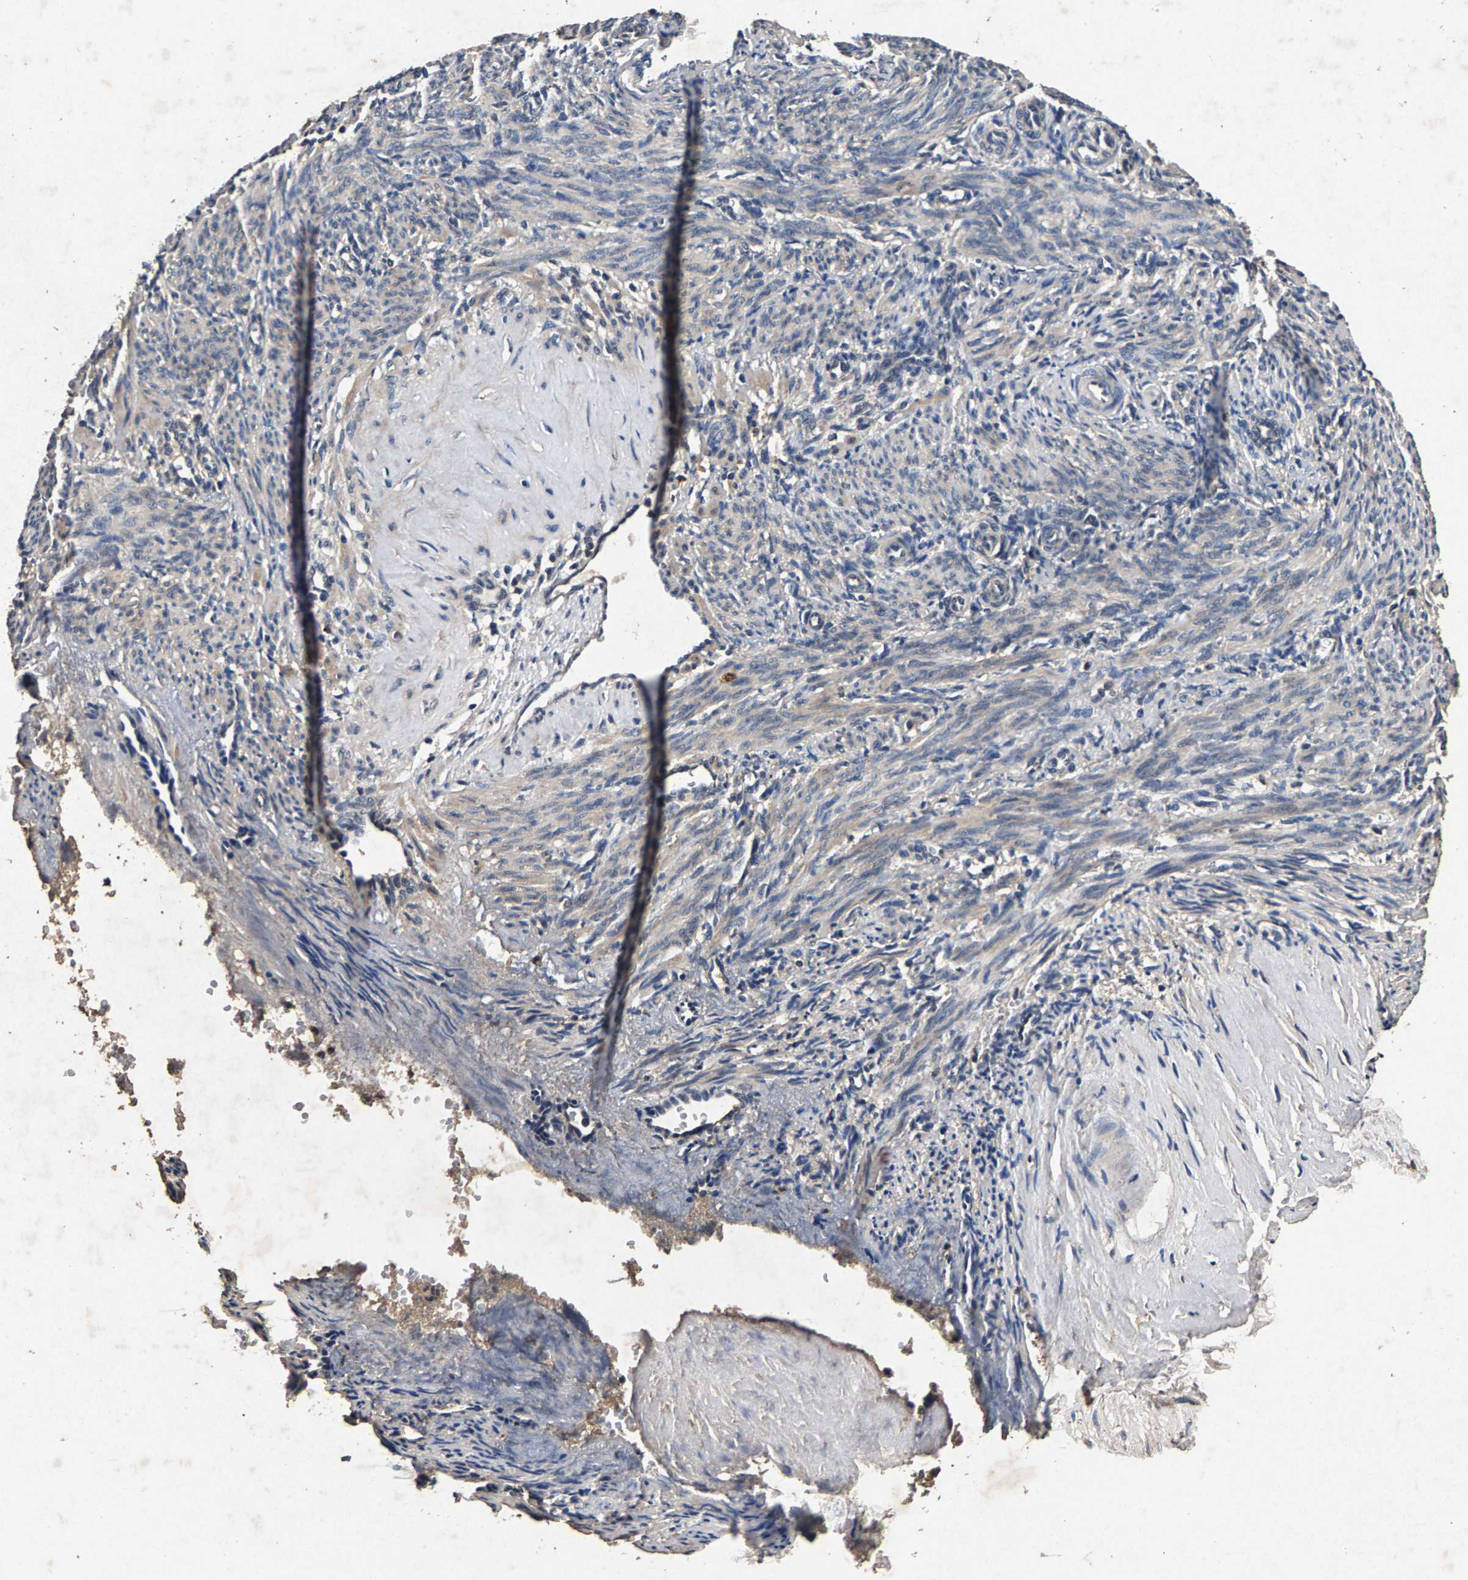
{"staining": {"intensity": "weak", "quantity": "<25%", "location": "cytoplasmic/membranous"}, "tissue": "smooth muscle", "cell_type": "Smooth muscle cells", "image_type": "normal", "snomed": [{"axis": "morphology", "description": "Normal tissue, NOS"}, {"axis": "topography", "description": "Endometrium"}], "caption": "Smooth muscle cells are negative for brown protein staining in normal smooth muscle. The staining is performed using DAB (3,3'-diaminobenzidine) brown chromogen with nuclei counter-stained in using hematoxylin.", "gene": "PPP1CC", "patient": {"sex": "female", "age": 33}}